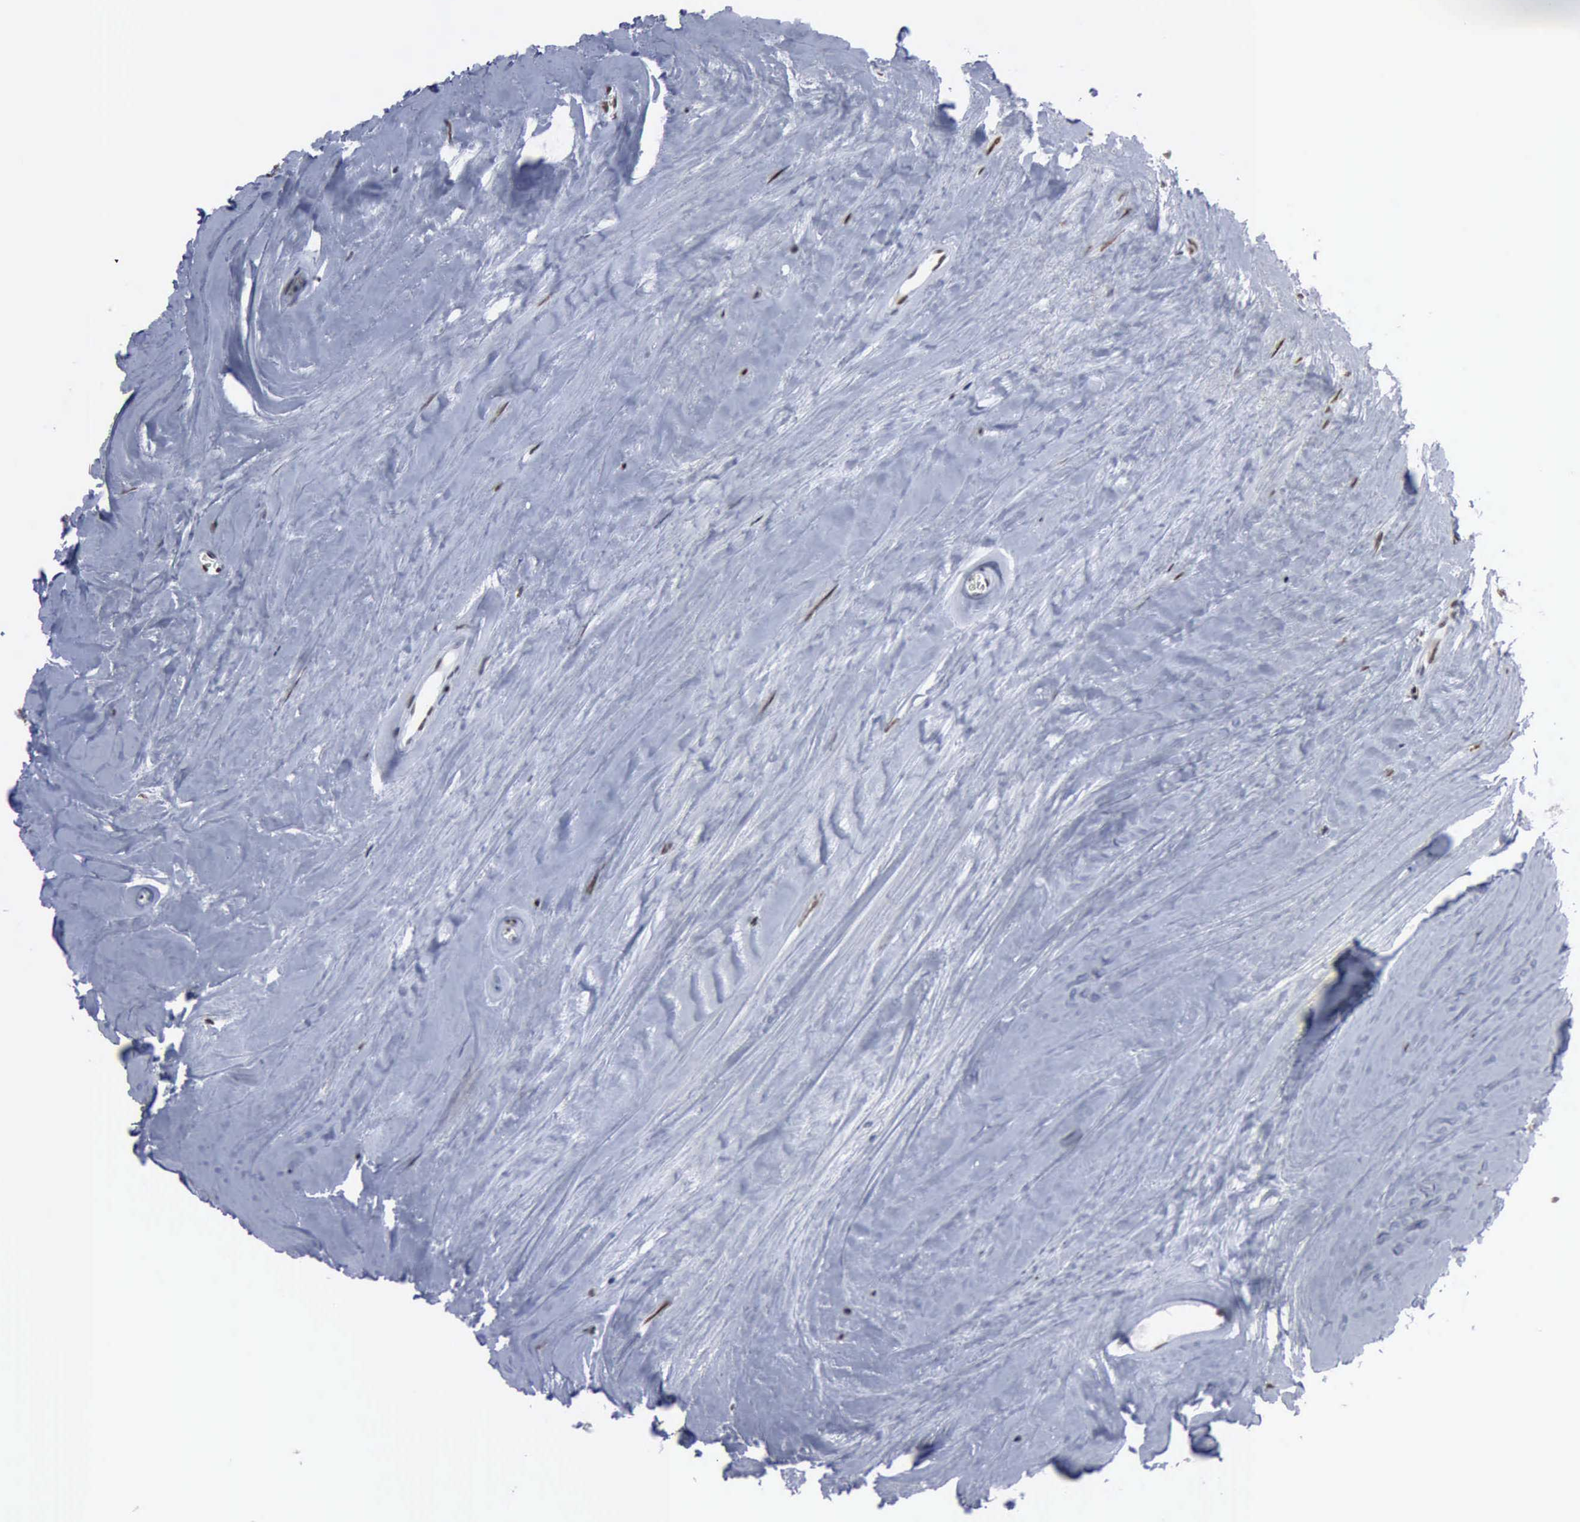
{"staining": {"intensity": "moderate", "quantity": ">75%", "location": "nuclear"}, "tissue": "carcinoid", "cell_type": "Tumor cells", "image_type": "cancer", "snomed": [{"axis": "morphology", "description": "Carcinoid, malignant, NOS"}, {"axis": "topography", "description": "Small intestine"}], "caption": "Immunohistochemistry photomicrograph of human carcinoid (malignant) stained for a protein (brown), which exhibits medium levels of moderate nuclear positivity in about >75% of tumor cells.", "gene": "XPA", "patient": {"sex": "male", "age": 60}}